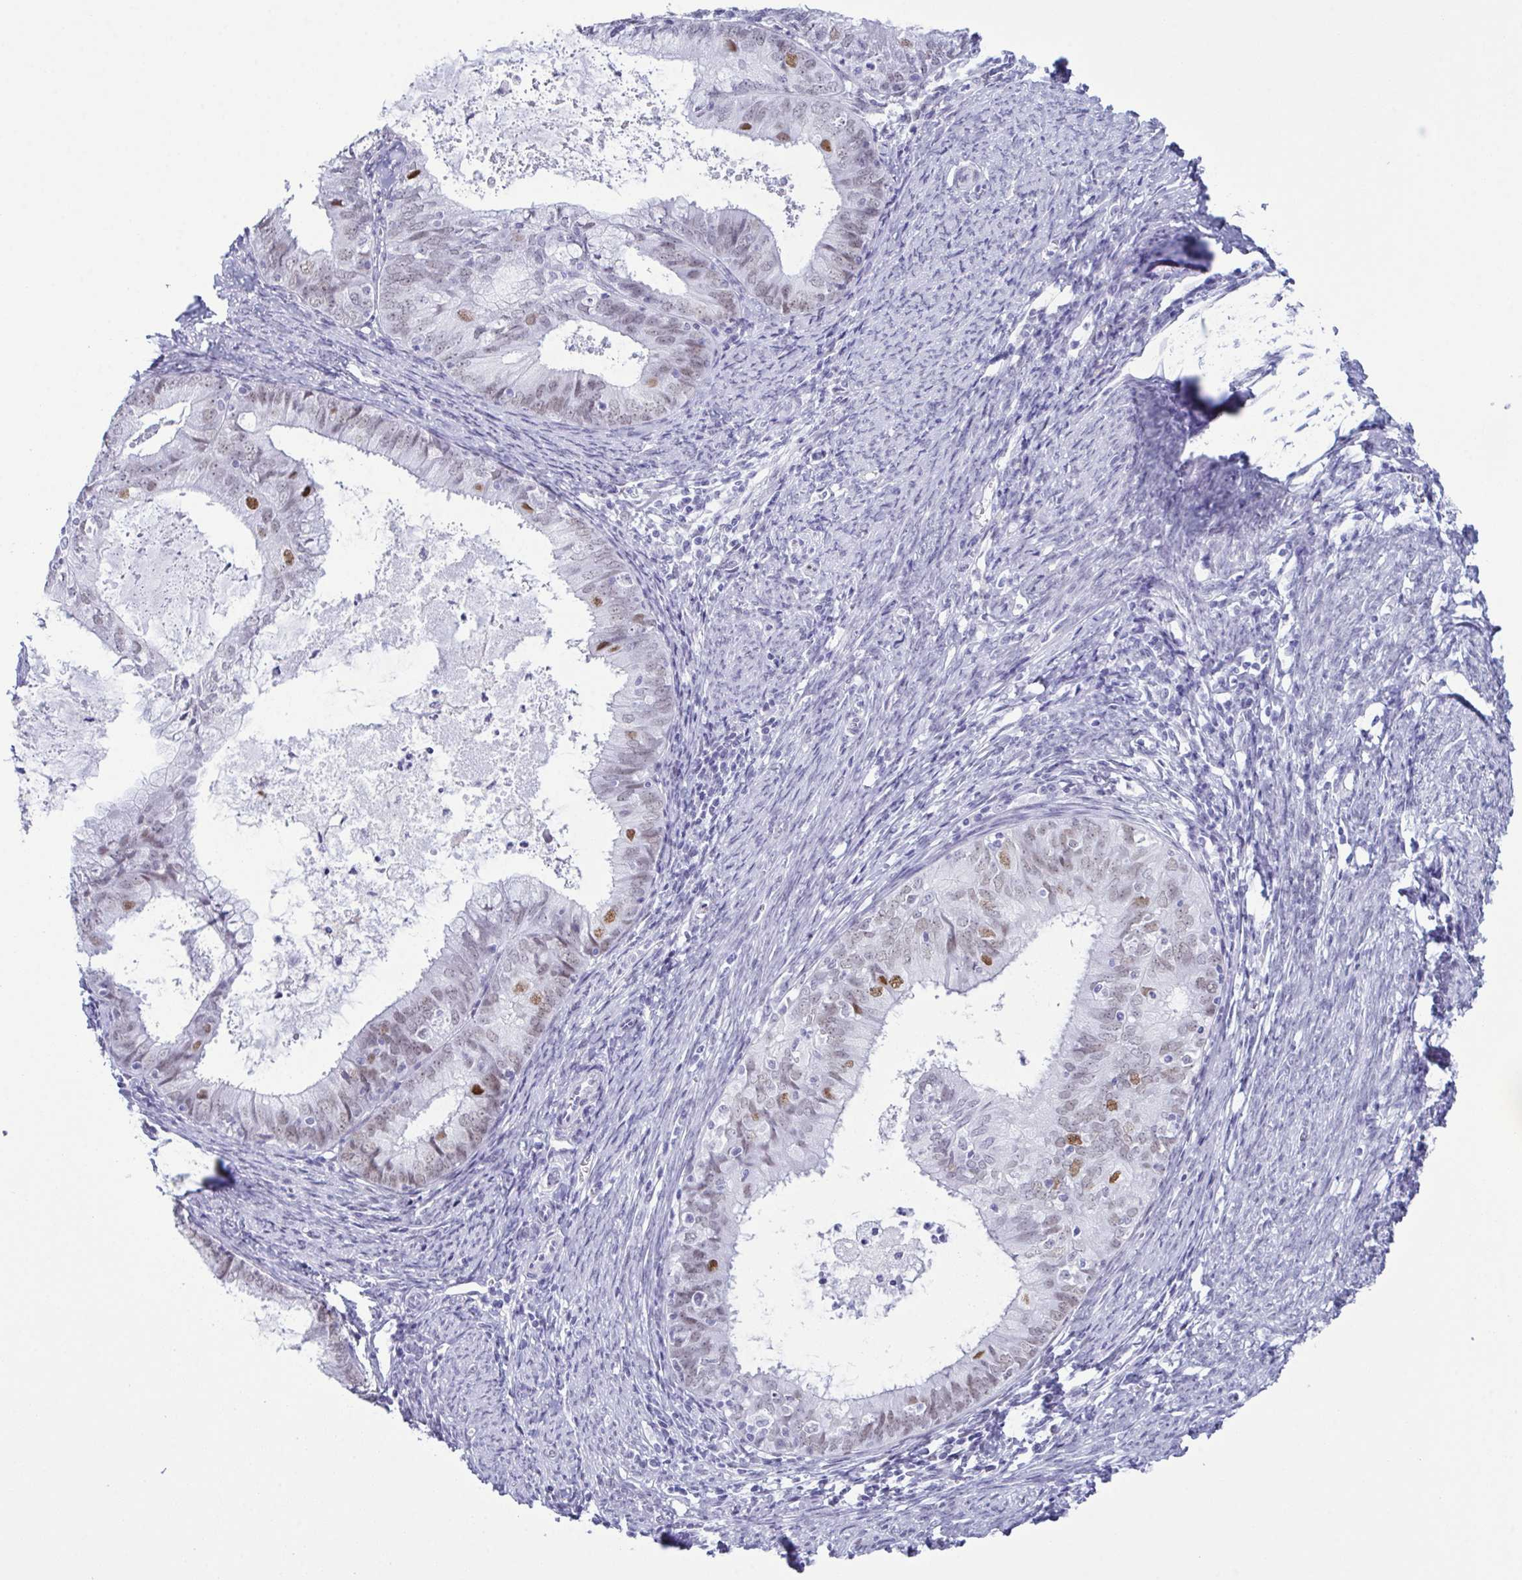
{"staining": {"intensity": "moderate", "quantity": "<25%", "location": "nuclear"}, "tissue": "endometrial cancer", "cell_type": "Tumor cells", "image_type": "cancer", "snomed": [{"axis": "morphology", "description": "Adenocarcinoma, NOS"}, {"axis": "topography", "description": "Endometrium"}], "caption": "Endometrial cancer stained with immunohistochemistry shows moderate nuclear staining in approximately <25% of tumor cells.", "gene": "SUGP2", "patient": {"sex": "female", "age": 57}}